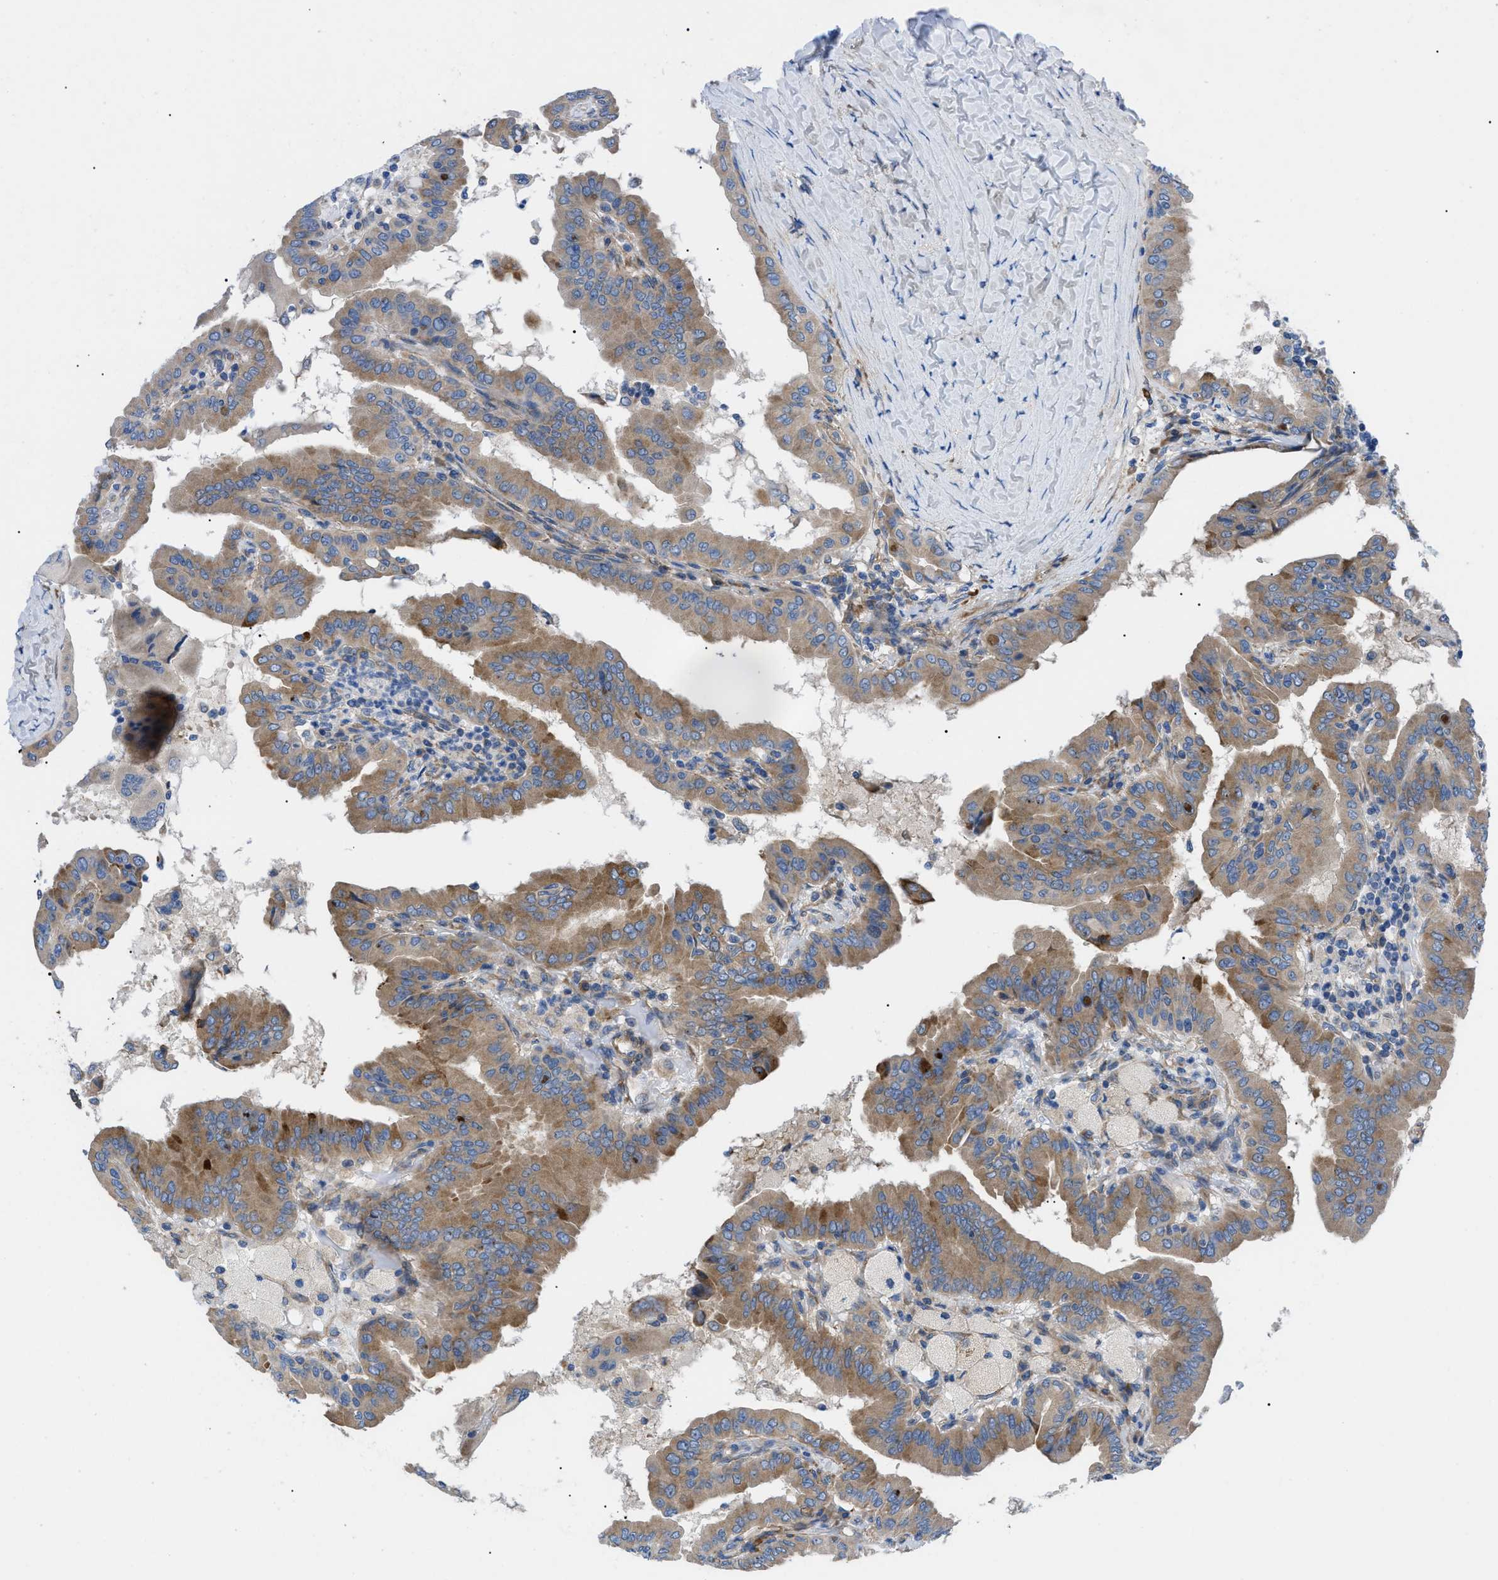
{"staining": {"intensity": "moderate", "quantity": ">75%", "location": "cytoplasmic/membranous"}, "tissue": "thyroid cancer", "cell_type": "Tumor cells", "image_type": "cancer", "snomed": [{"axis": "morphology", "description": "Papillary adenocarcinoma, NOS"}, {"axis": "topography", "description": "Thyroid gland"}], "caption": "Thyroid cancer stained with IHC displays moderate cytoplasmic/membranous positivity in approximately >75% of tumor cells. The protein of interest is shown in brown color, while the nuclei are stained blue.", "gene": "HSPB8", "patient": {"sex": "male", "age": 33}}